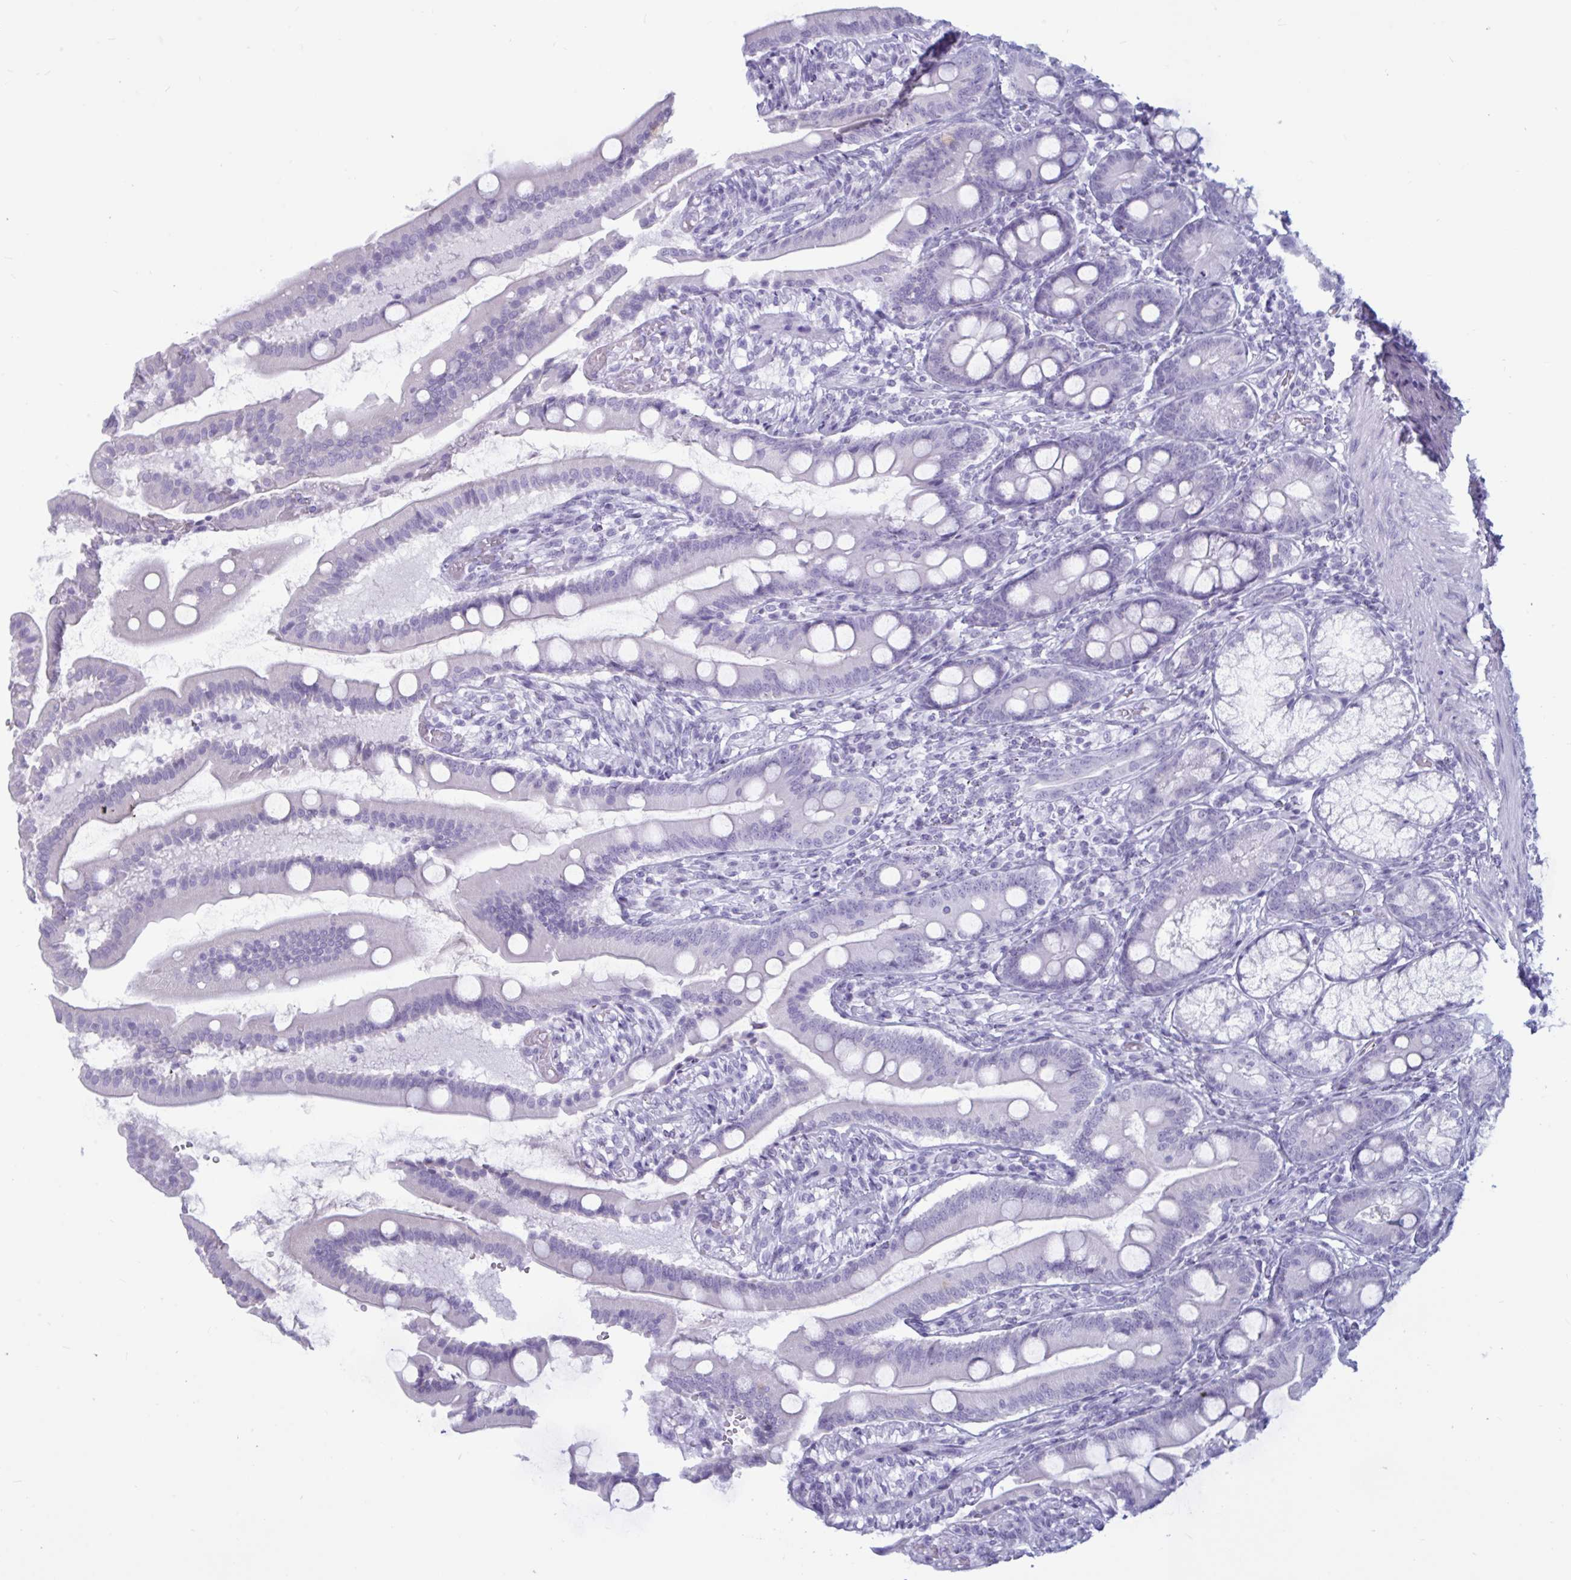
{"staining": {"intensity": "negative", "quantity": "none", "location": "none"}, "tissue": "duodenum", "cell_type": "Glandular cells", "image_type": "normal", "snomed": [{"axis": "morphology", "description": "Normal tissue, NOS"}, {"axis": "topography", "description": "Duodenum"}], "caption": "Immunohistochemical staining of benign human duodenum shows no significant staining in glandular cells.", "gene": "BBS10", "patient": {"sex": "female", "age": 67}}